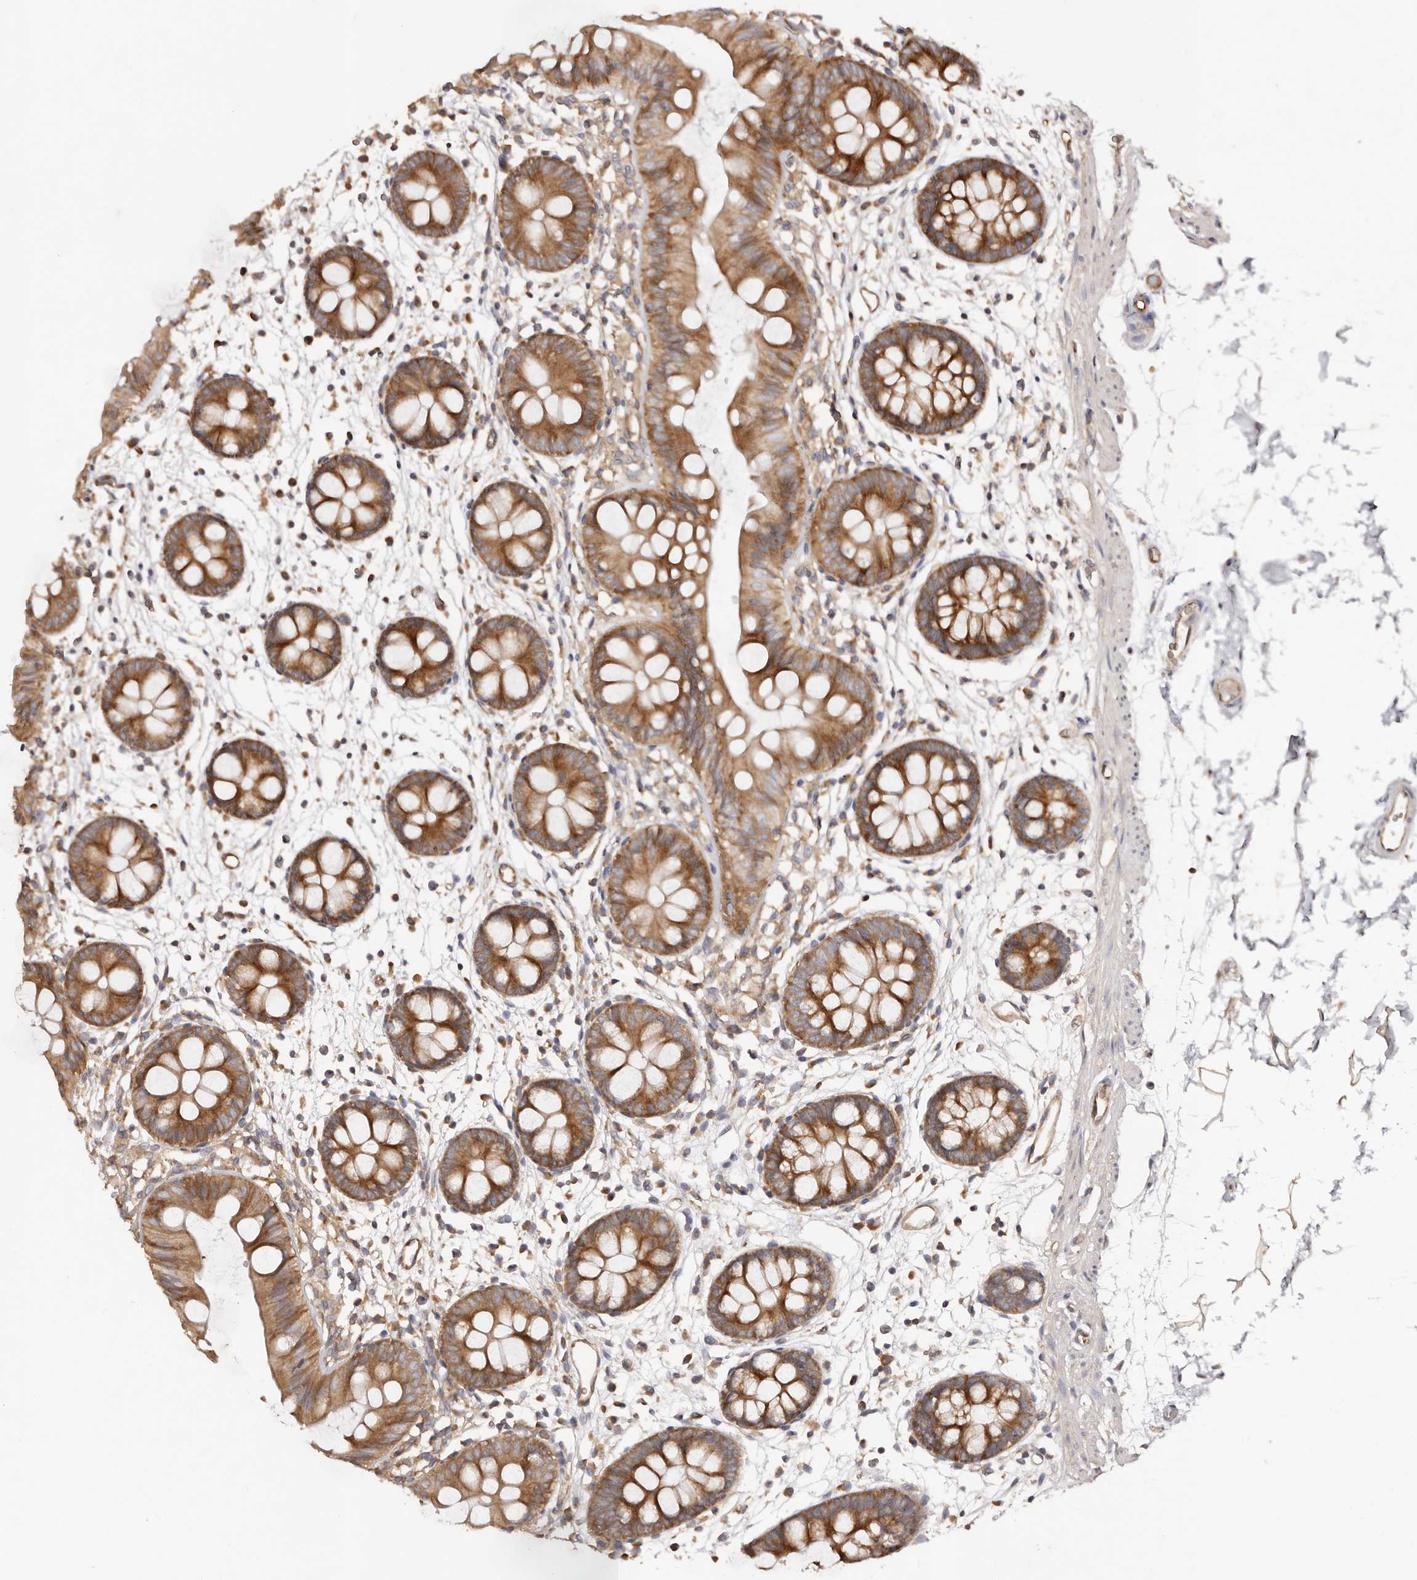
{"staining": {"intensity": "moderate", "quantity": ">75%", "location": "cytoplasmic/membranous"}, "tissue": "colon", "cell_type": "Endothelial cells", "image_type": "normal", "snomed": [{"axis": "morphology", "description": "Normal tissue, NOS"}, {"axis": "topography", "description": "Colon"}], "caption": "The immunohistochemical stain highlights moderate cytoplasmic/membranous expression in endothelial cells of normal colon. The staining was performed using DAB to visualize the protein expression in brown, while the nuclei were stained in blue with hematoxylin (Magnification: 20x).", "gene": "RPS6", "patient": {"sex": "male", "age": 56}}